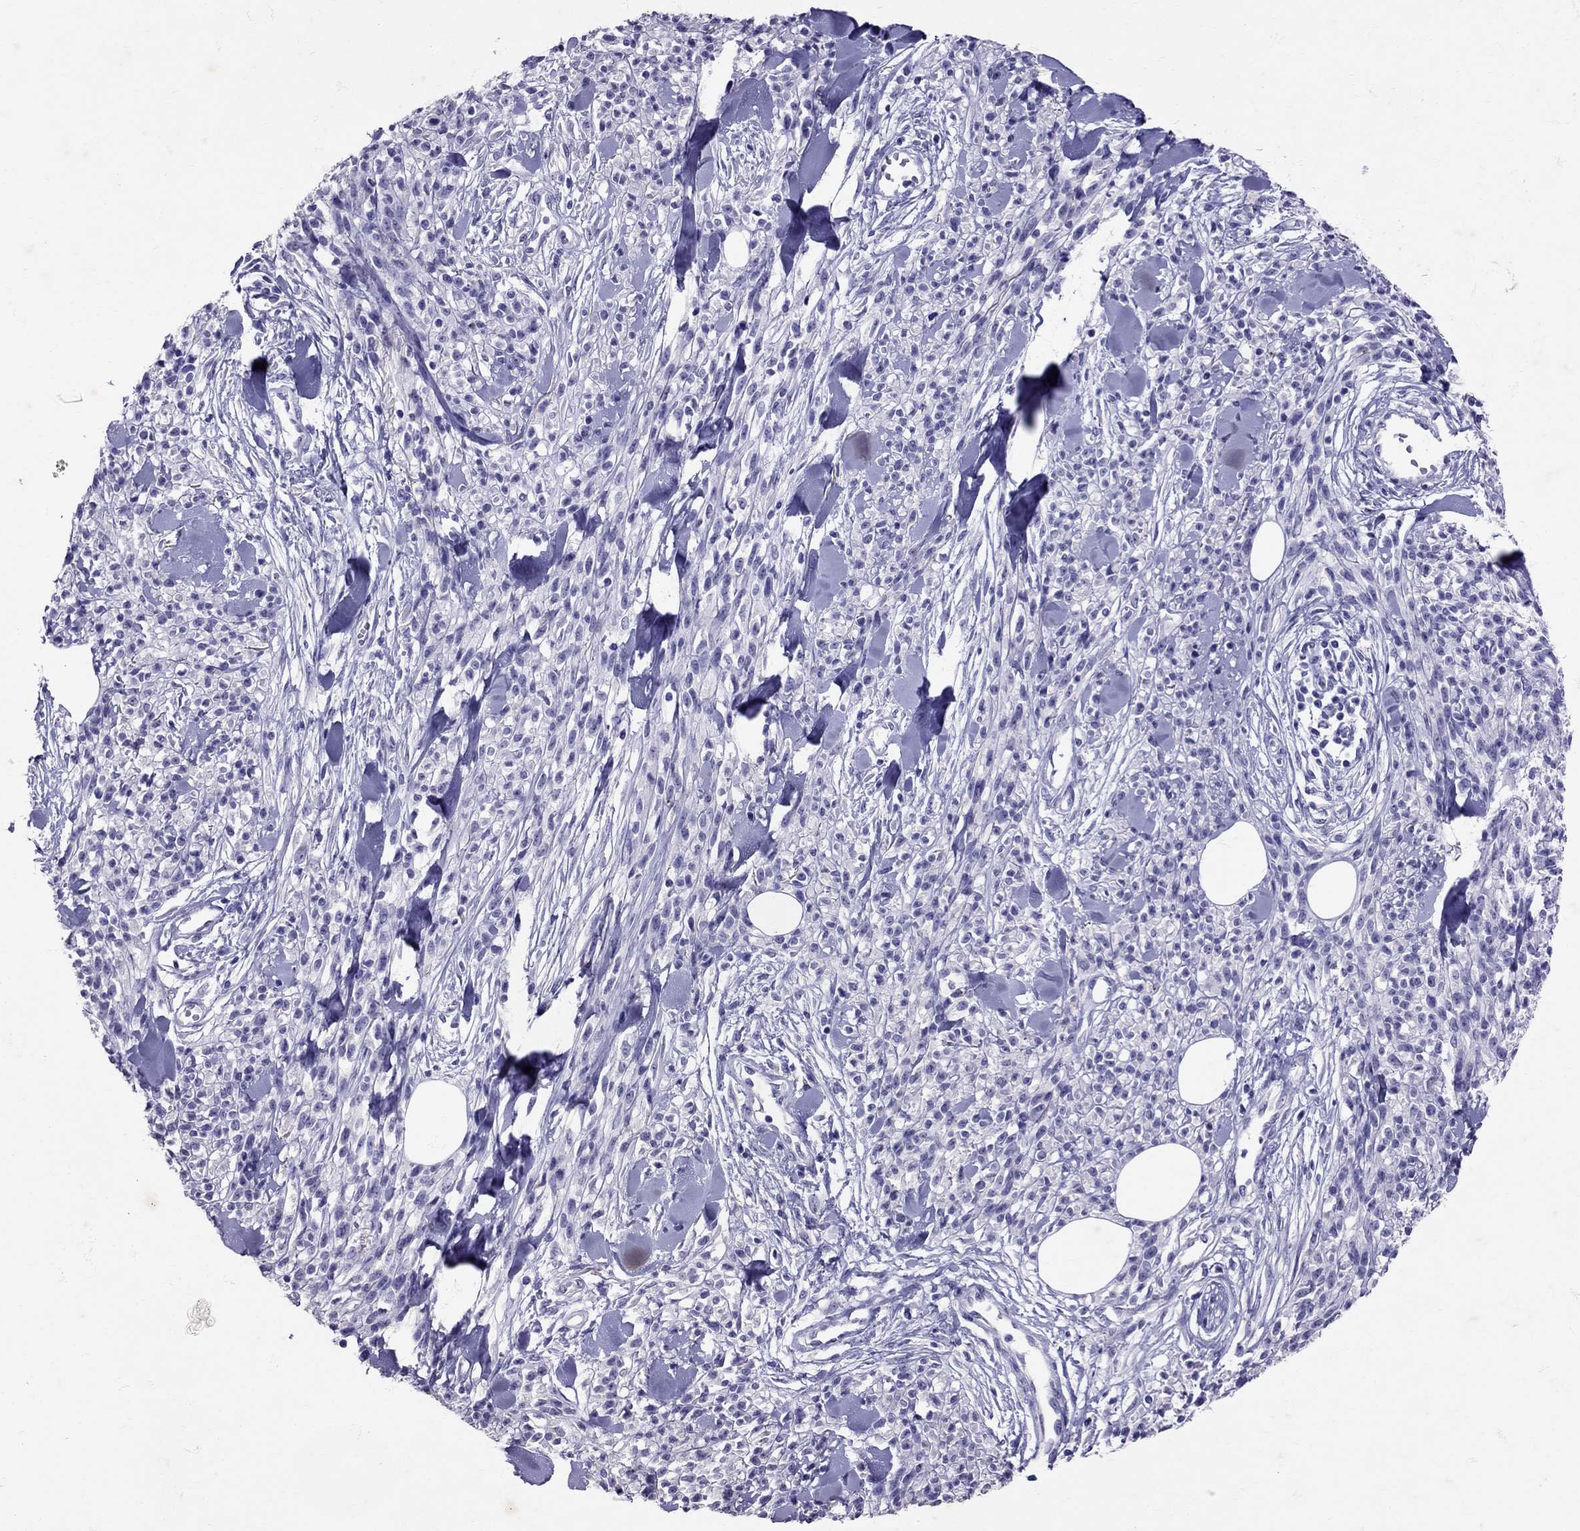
{"staining": {"intensity": "negative", "quantity": "none", "location": "none"}, "tissue": "melanoma", "cell_type": "Tumor cells", "image_type": "cancer", "snomed": [{"axis": "morphology", "description": "Malignant melanoma, NOS"}, {"axis": "topography", "description": "Skin"}, {"axis": "topography", "description": "Skin of trunk"}], "caption": "DAB immunohistochemical staining of melanoma shows no significant staining in tumor cells.", "gene": "AVP", "patient": {"sex": "male", "age": 74}}